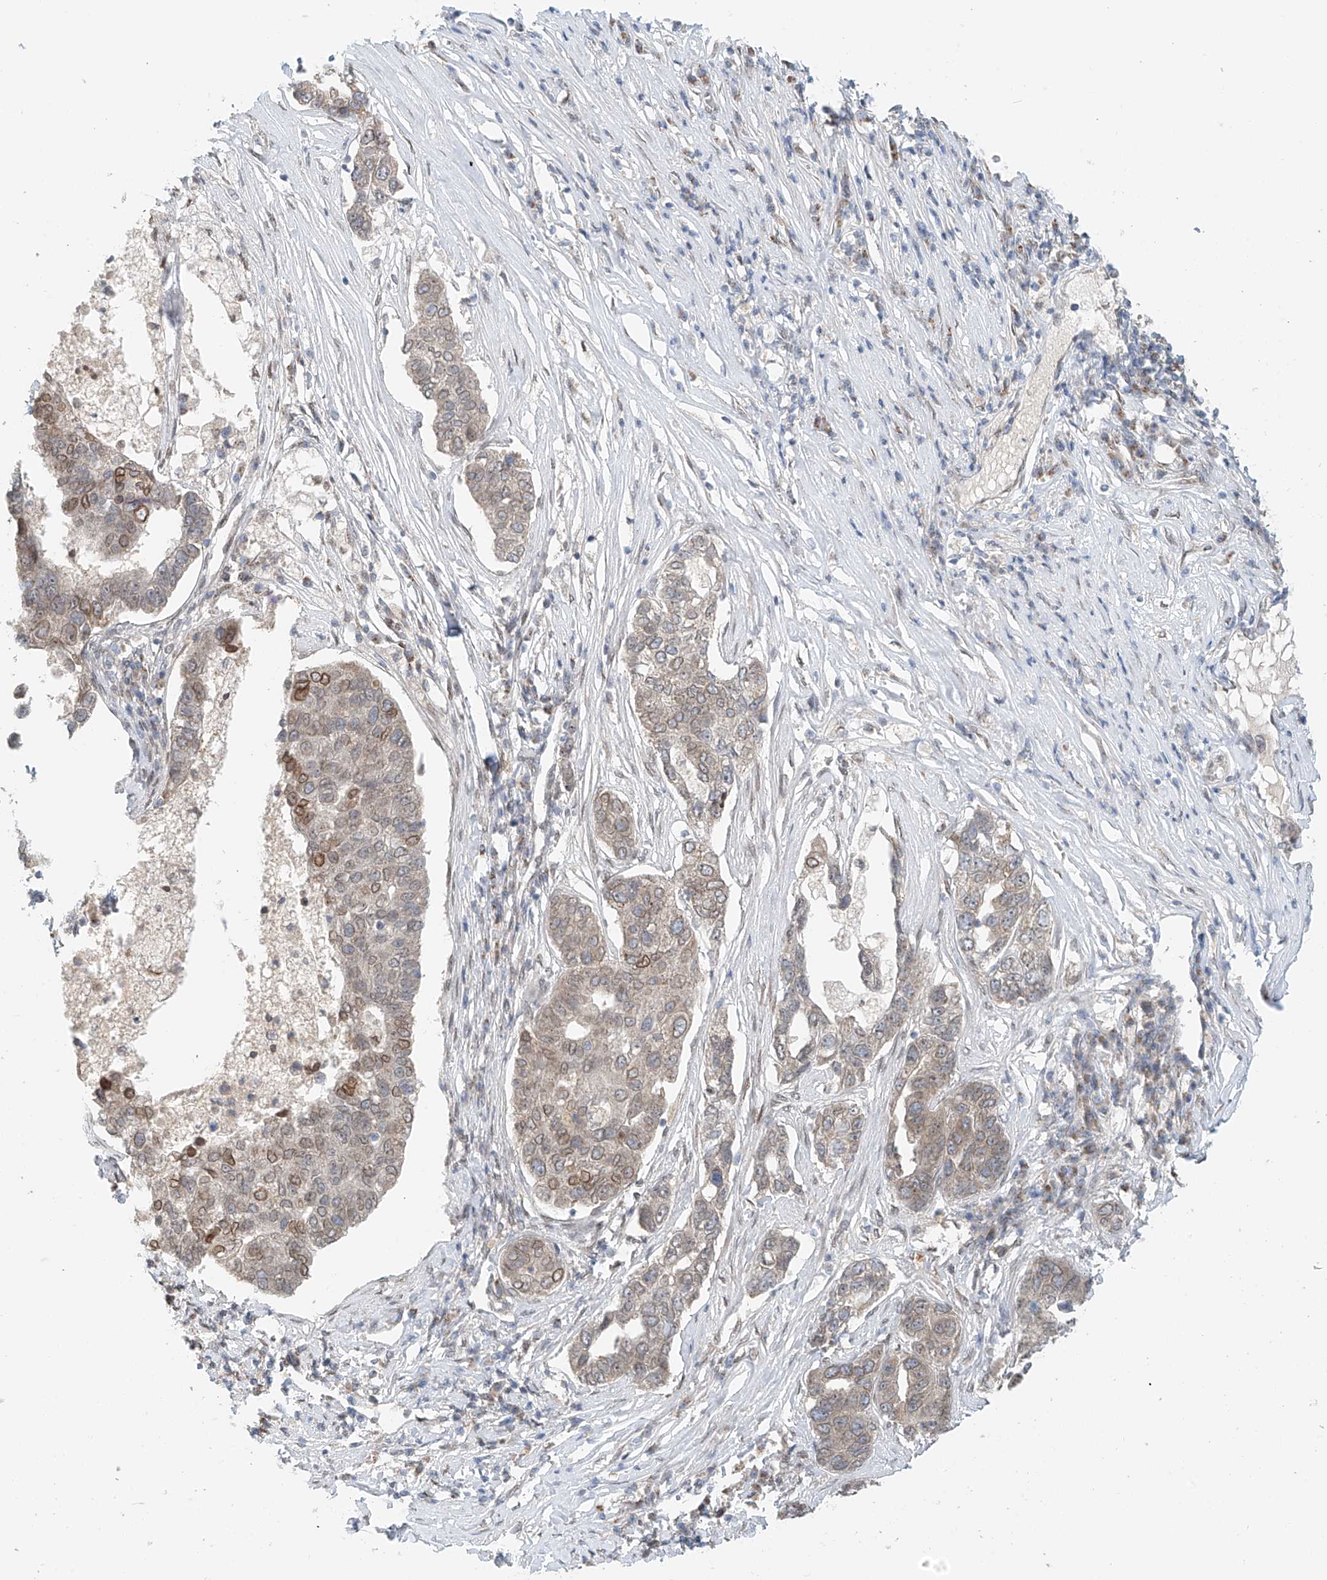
{"staining": {"intensity": "moderate", "quantity": "<25%", "location": "cytoplasmic/membranous,nuclear"}, "tissue": "pancreatic cancer", "cell_type": "Tumor cells", "image_type": "cancer", "snomed": [{"axis": "morphology", "description": "Adenocarcinoma, NOS"}, {"axis": "topography", "description": "Pancreas"}], "caption": "An image showing moderate cytoplasmic/membranous and nuclear expression in approximately <25% of tumor cells in pancreatic adenocarcinoma, as visualized by brown immunohistochemical staining.", "gene": "STARD9", "patient": {"sex": "female", "age": 61}}